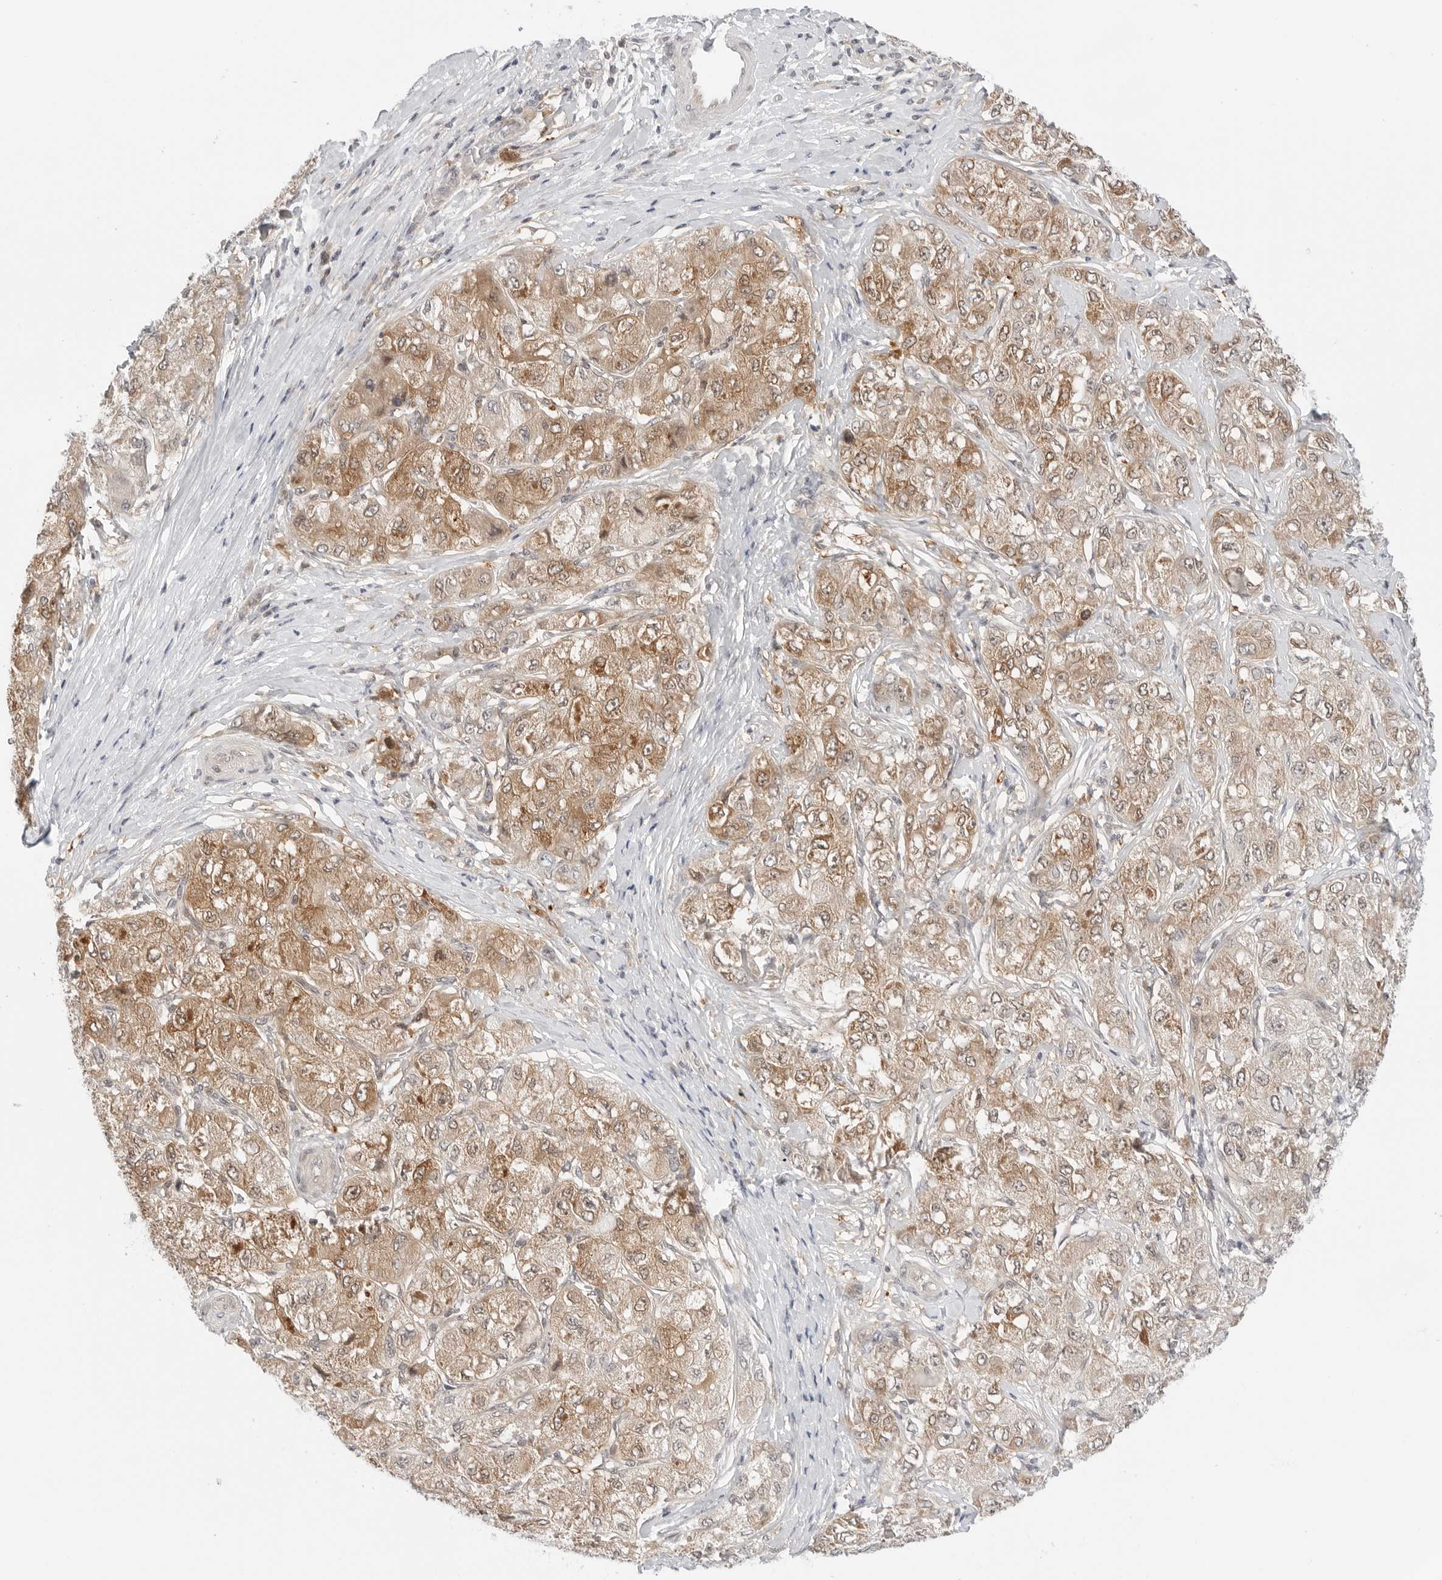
{"staining": {"intensity": "moderate", "quantity": ">75%", "location": "cytoplasmic/membranous,nuclear"}, "tissue": "liver cancer", "cell_type": "Tumor cells", "image_type": "cancer", "snomed": [{"axis": "morphology", "description": "Carcinoma, Hepatocellular, NOS"}, {"axis": "topography", "description": "Liver"}], "caption": "Tumor cells display medium levels of moderate cytoplasmic/membranous and nuclear positivity in about >75% of cells in liver cancer (hepatocellular carcinoma). Immunohistochemistry (ihc) stains the protein of interest in brown and the nuclei are stained blue.", "gene": "NUDC", "patient": {"sex": "male", "age": 80}}